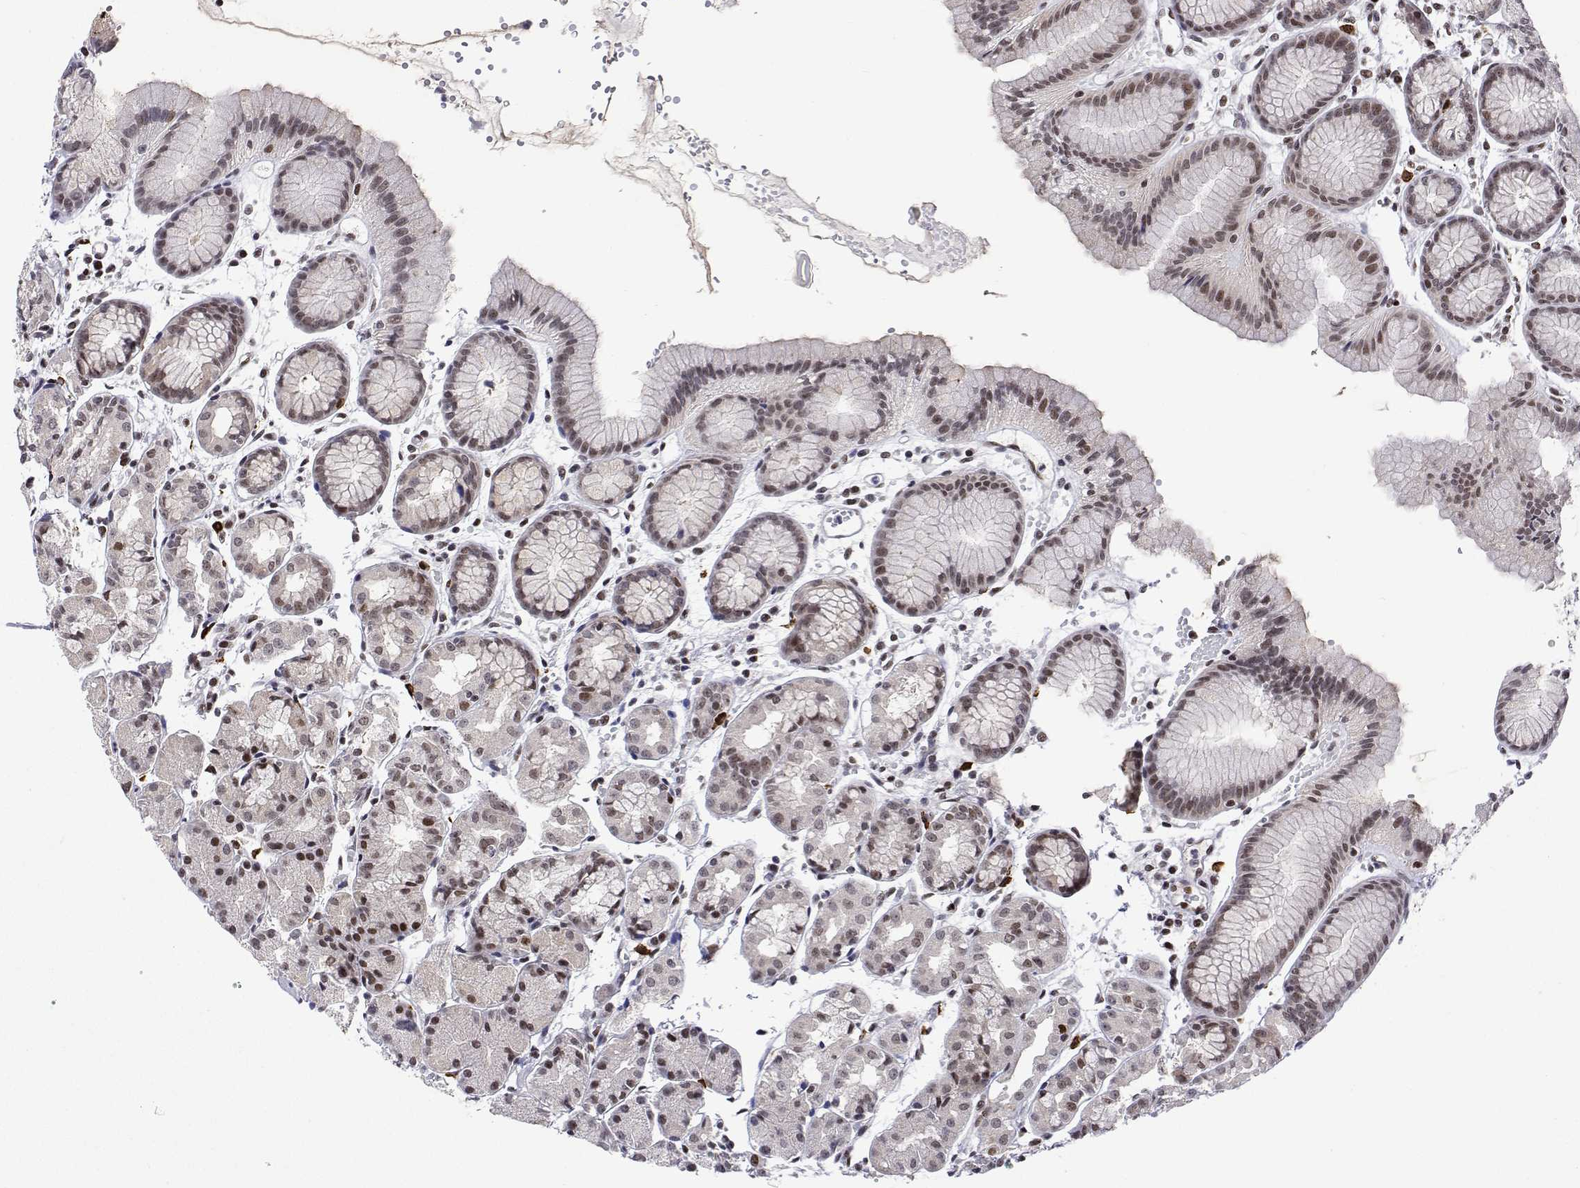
{"staining": {"intensity": "moderate", "quantity": ">75%", "location": "nuclear"}, "tissue": "stomach", "cell_type": "Glandular cells", "image_type": "normal", "snomed": [{"axis": "morphology", "description": "Normal tissue, NOS"}, {"axis": "topography", "description": "Stomach, upper"}], "caption": "Benign stomach was stained to show a protein in brown. There is medium levels of moderate nuclear expression in approximately >75% of glandular cells. The staining was performed using DAB (3,3'-diaminobenzidine) to visualize the protein expression in brown, while the nuclei were stained in blue with hematoxylin (Magnification: 20x).", "gene": "XPC", "patient": {"sex": "male", "age": 47}}